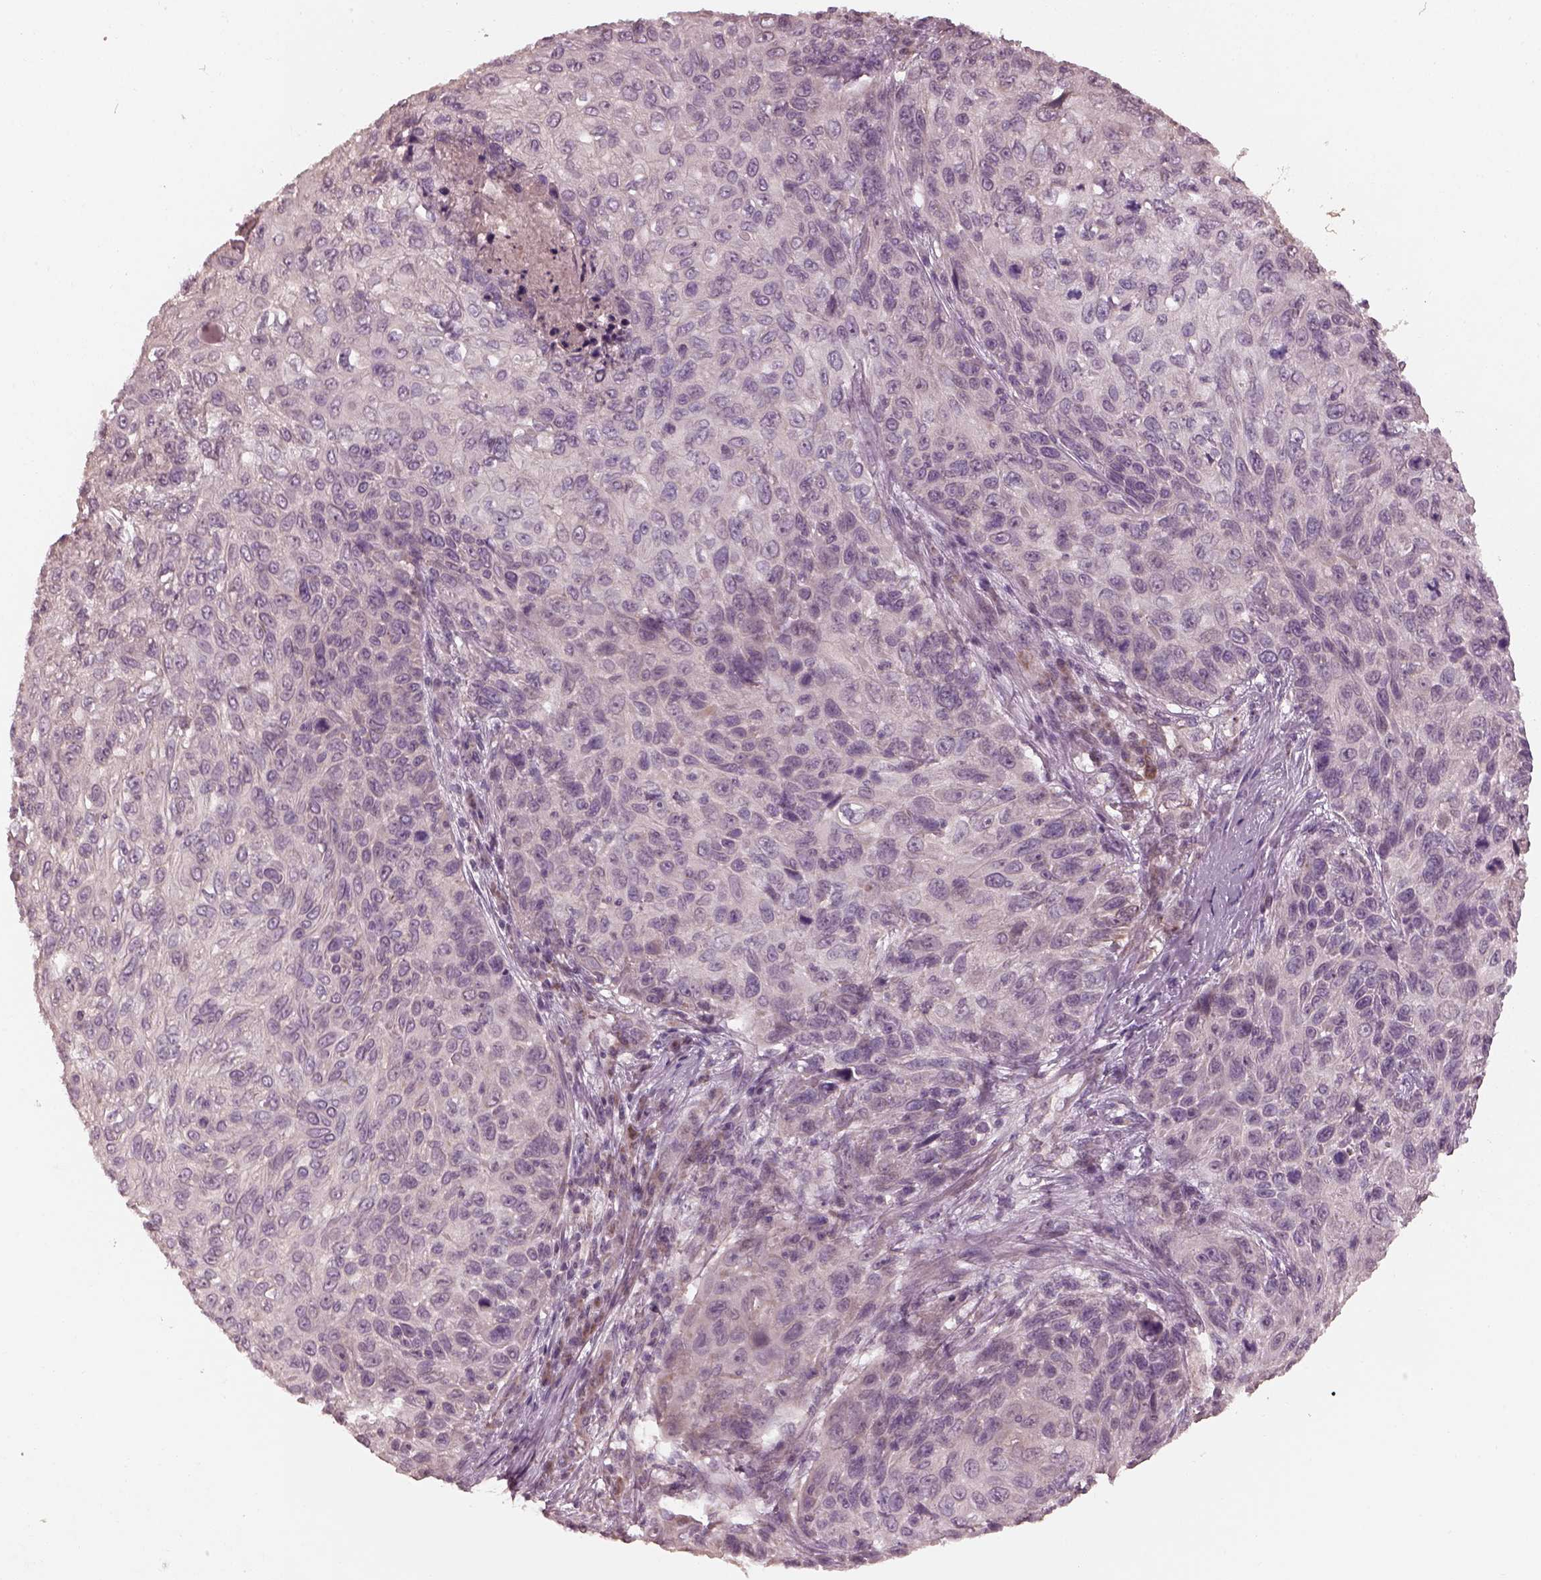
{"staining": {"intensity": "weak", "quantity": "<25%", "location": "cytoplasmic/membranous"}, "tissue": "skin cancer", "cell_type": "Tumor cells", "image_type": "cancer", "snomed": [{"axis": "morphology", "description": "Squamous cell carcinoma, NOS"}, {"axis": "topography", "description": "Skin"}], "caption": "Human squamous cell carcinoma (skin) stained for a protein using immunohistochemistry (IHC) displays no expression in tumor cells.", "gene": "SLC25A46", "patient": {"sex": "male", "age": 92}}